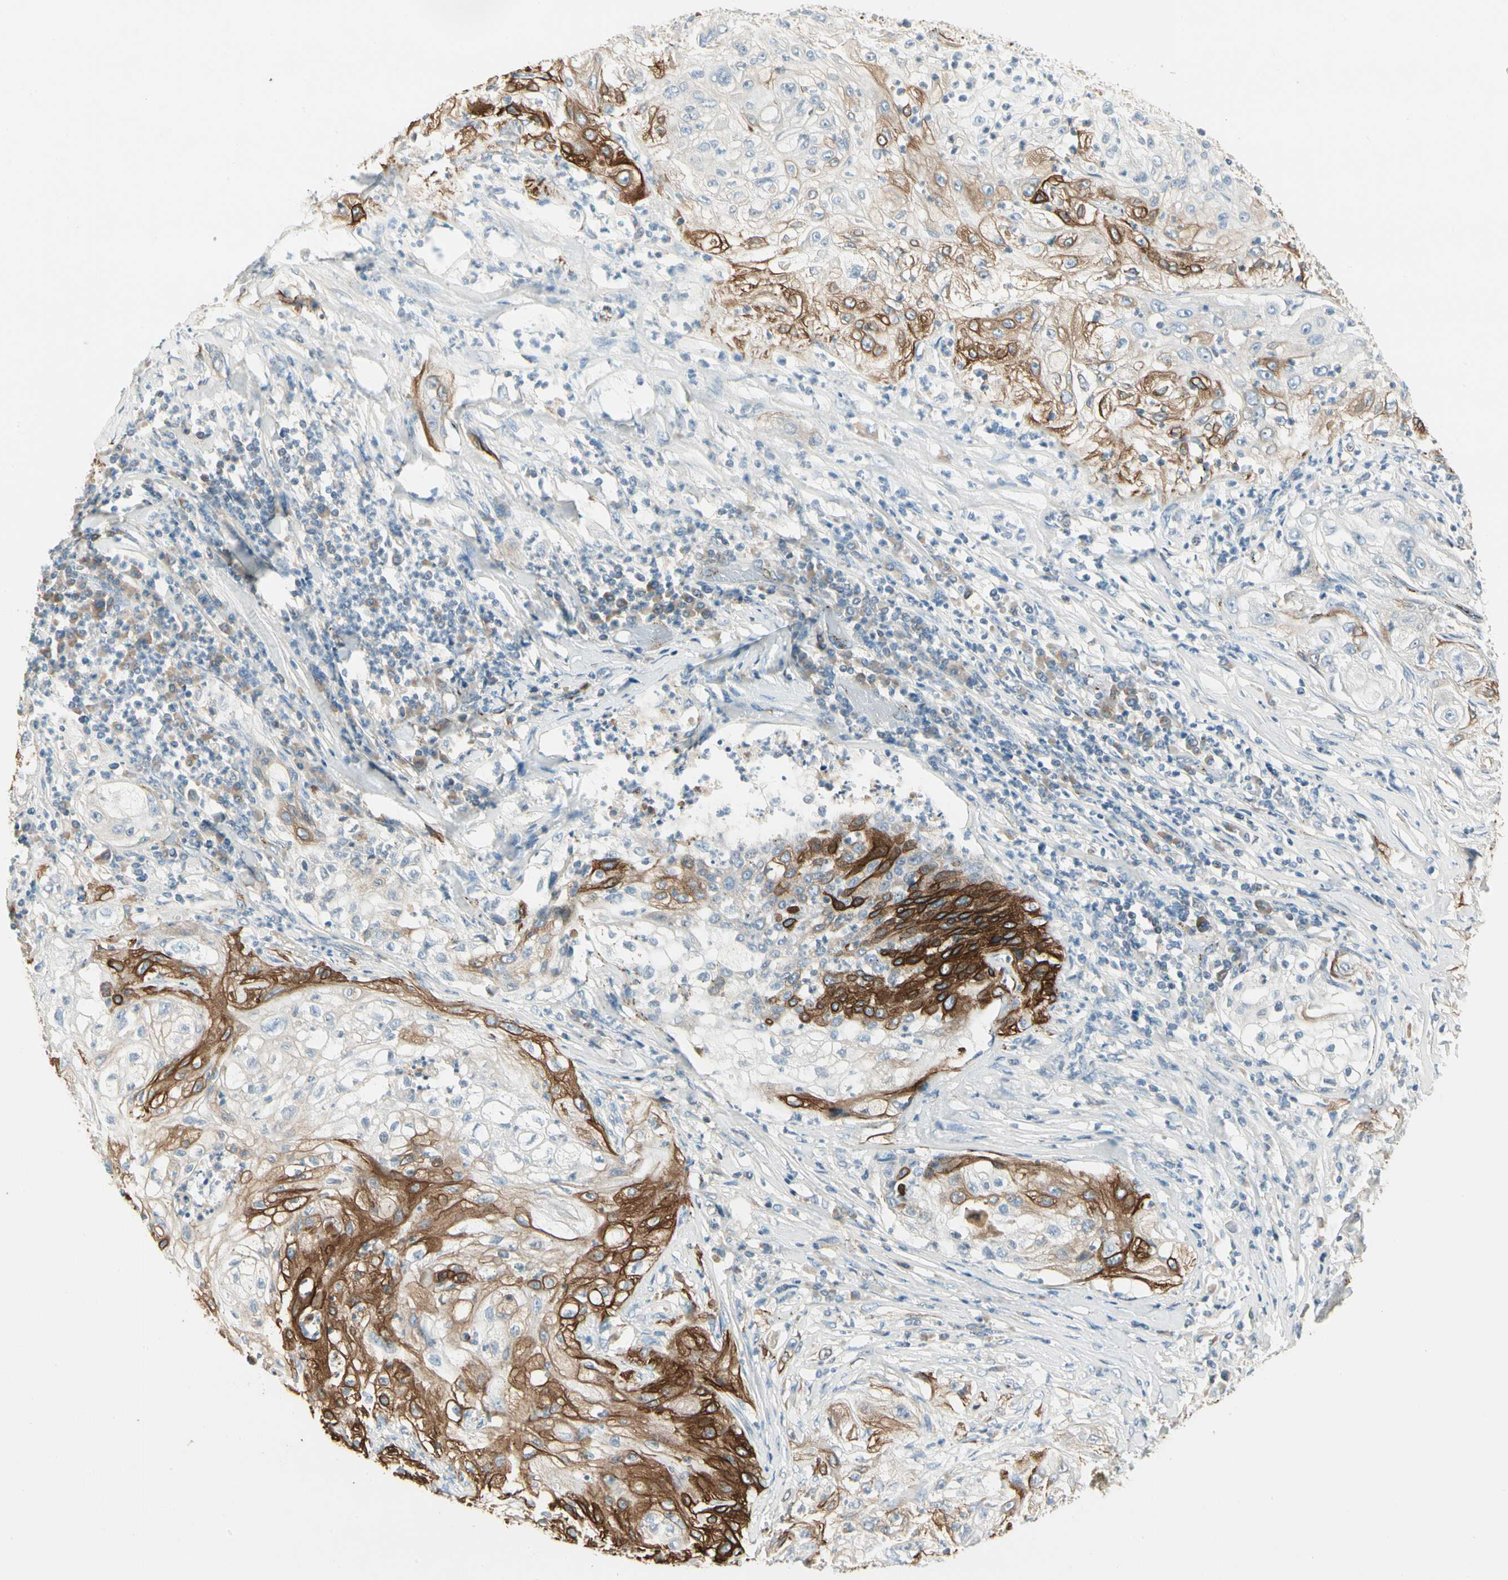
{"staining": {"intensity": "moderate", "quantity": "25%-75%", "location": "cytoplasmic/membranous"}, "tissue": "lung cancer", "cell_type": "Tumor cells", "image_type": "cancer", "snomed": [{"axis": "morphology", "description": "Inflammation, NOS"}, {"axis": "morphology", "description": "Squamous cell carcinoma, NOS"}, {"axis": "topography", "description": "Lymph node"}, {"axis": "topography", "description": "Soft tissue"}, {"axis": "topography", "description": "Lung"}], "caption": "Immunohistochemical staining of human lung squamous cell carcinoma exhibits medium levels of moderate cytoplasmic/membranous expression in approximately 25%-75% of tumor cells.", "gene": "MANSC1", "patient": {"sex": "male", "age": 66}}